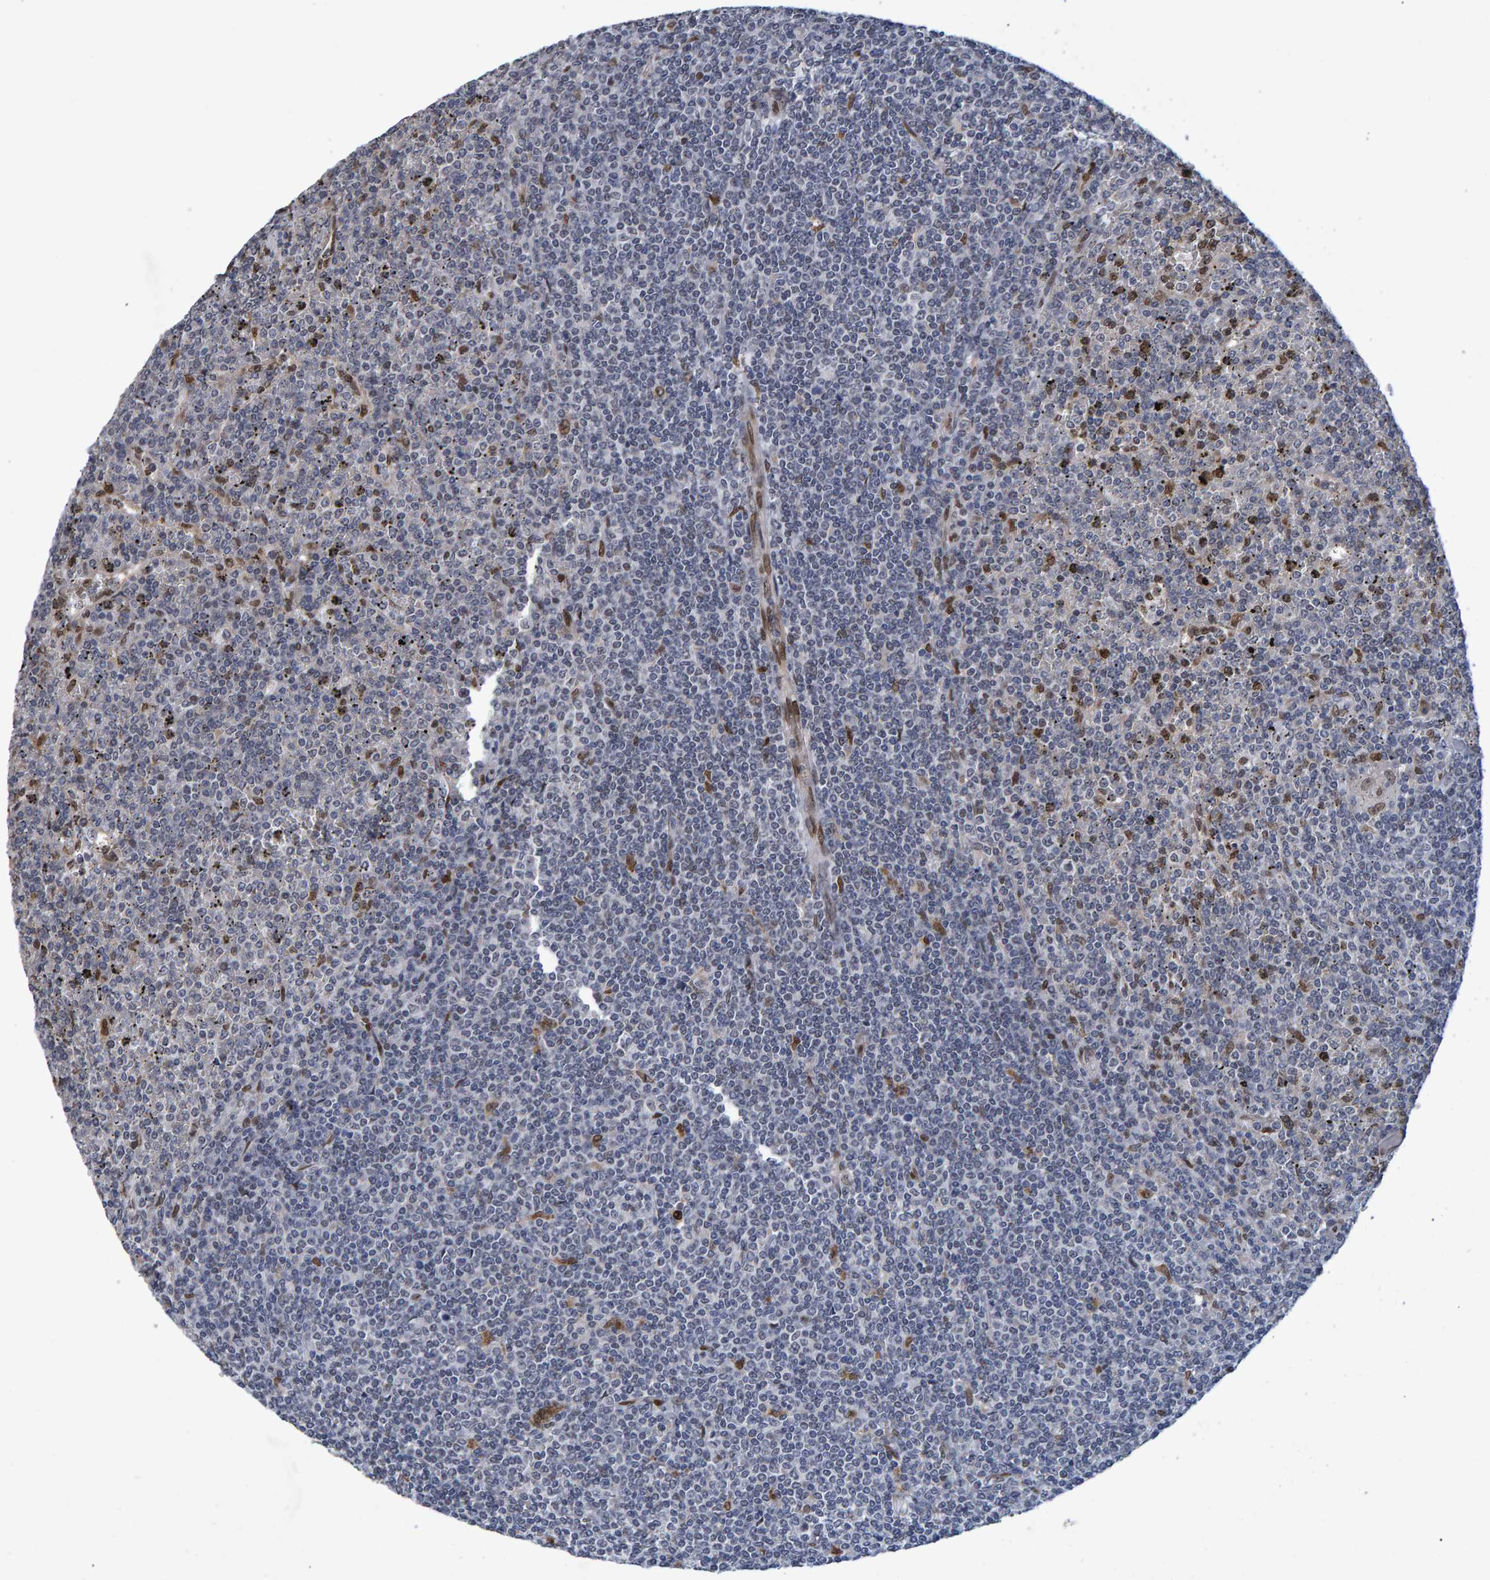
{"staining": {"intensity": "moderate", "quantity": "<25%", "location": "nuclear"}, "tissue": "lymphoma", "cell_type": "Tumor cells", "image_type": "cancer", "snomed": [{"axis": "morphology", "description": "Malignant lymphoma, non-Hodgkin's type, Low grade"}, {"axis": "topography", "description": "Spleen"}], "caption": "Lymphoma stained with a protein marker displays moderate staining in tumor cells.", "gene": "QKI", "patient": {"sex": "female", "age": 19}}